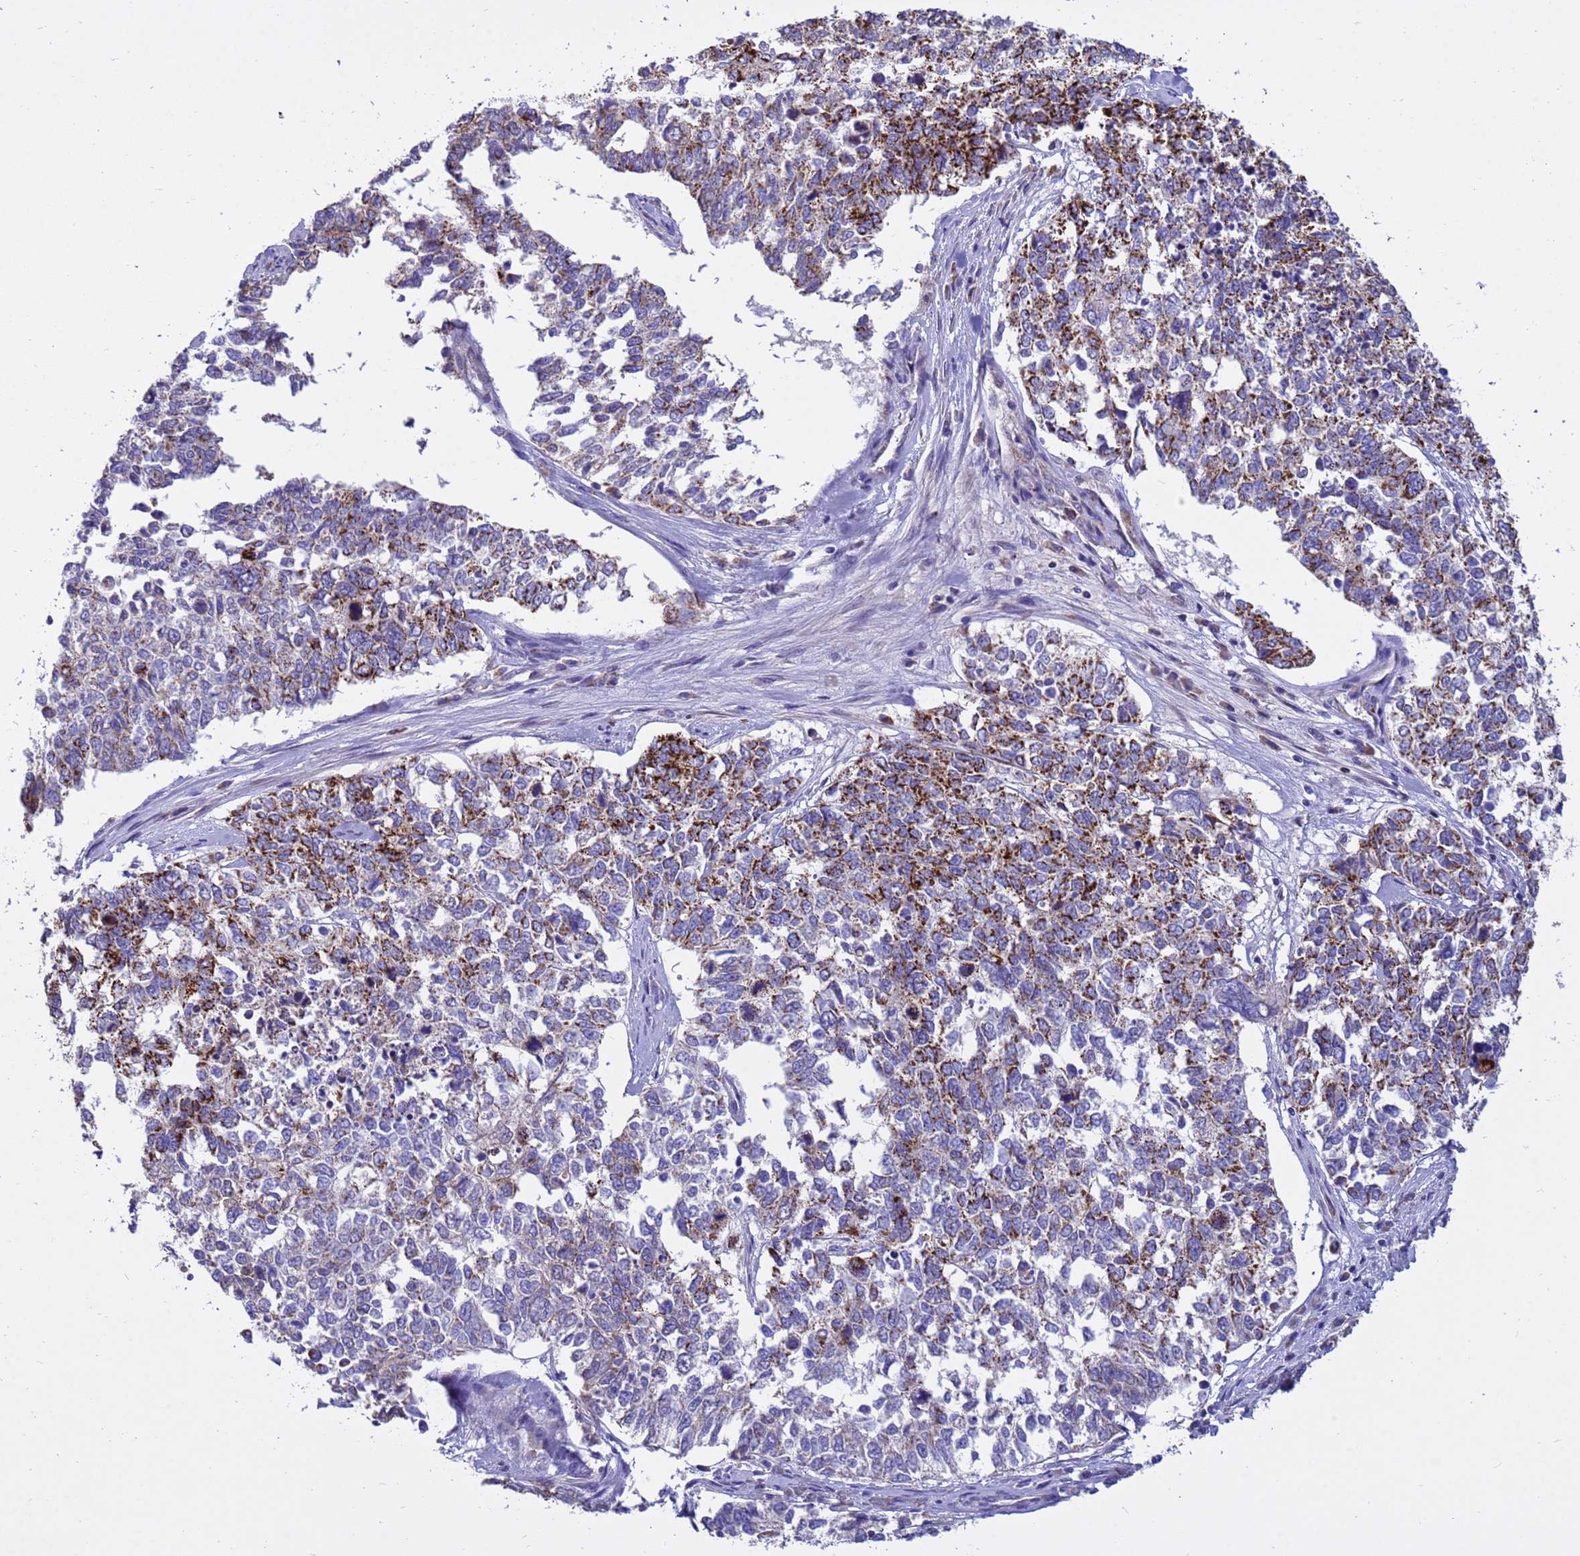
{"staining": {"intensity": "strong", "quantity": "25%-75%", "location": "cytoplasmic/membranous"}, "tissue": "cervical cancer", "cell_type": "Tumor cells", "image_type": "cancer", "snomed": [{"axis": "morphology", "description": "Squamous cell carcinoma, NOS"}, {"axis": "topography", "description": "Cervix"}], "caption": "IHC histopathology image of neoplastic tissue: human cervical squamous cell carcinoma stained using IHC demonstrates high levels of strong protein expression localized specifically in the cytoplasmic/membranous of tumor cells, appearing as a cytoplasmic/membranous brown color.", "gene": "TUBGCP3", "patient": {"sex": "female", "age": 63}}